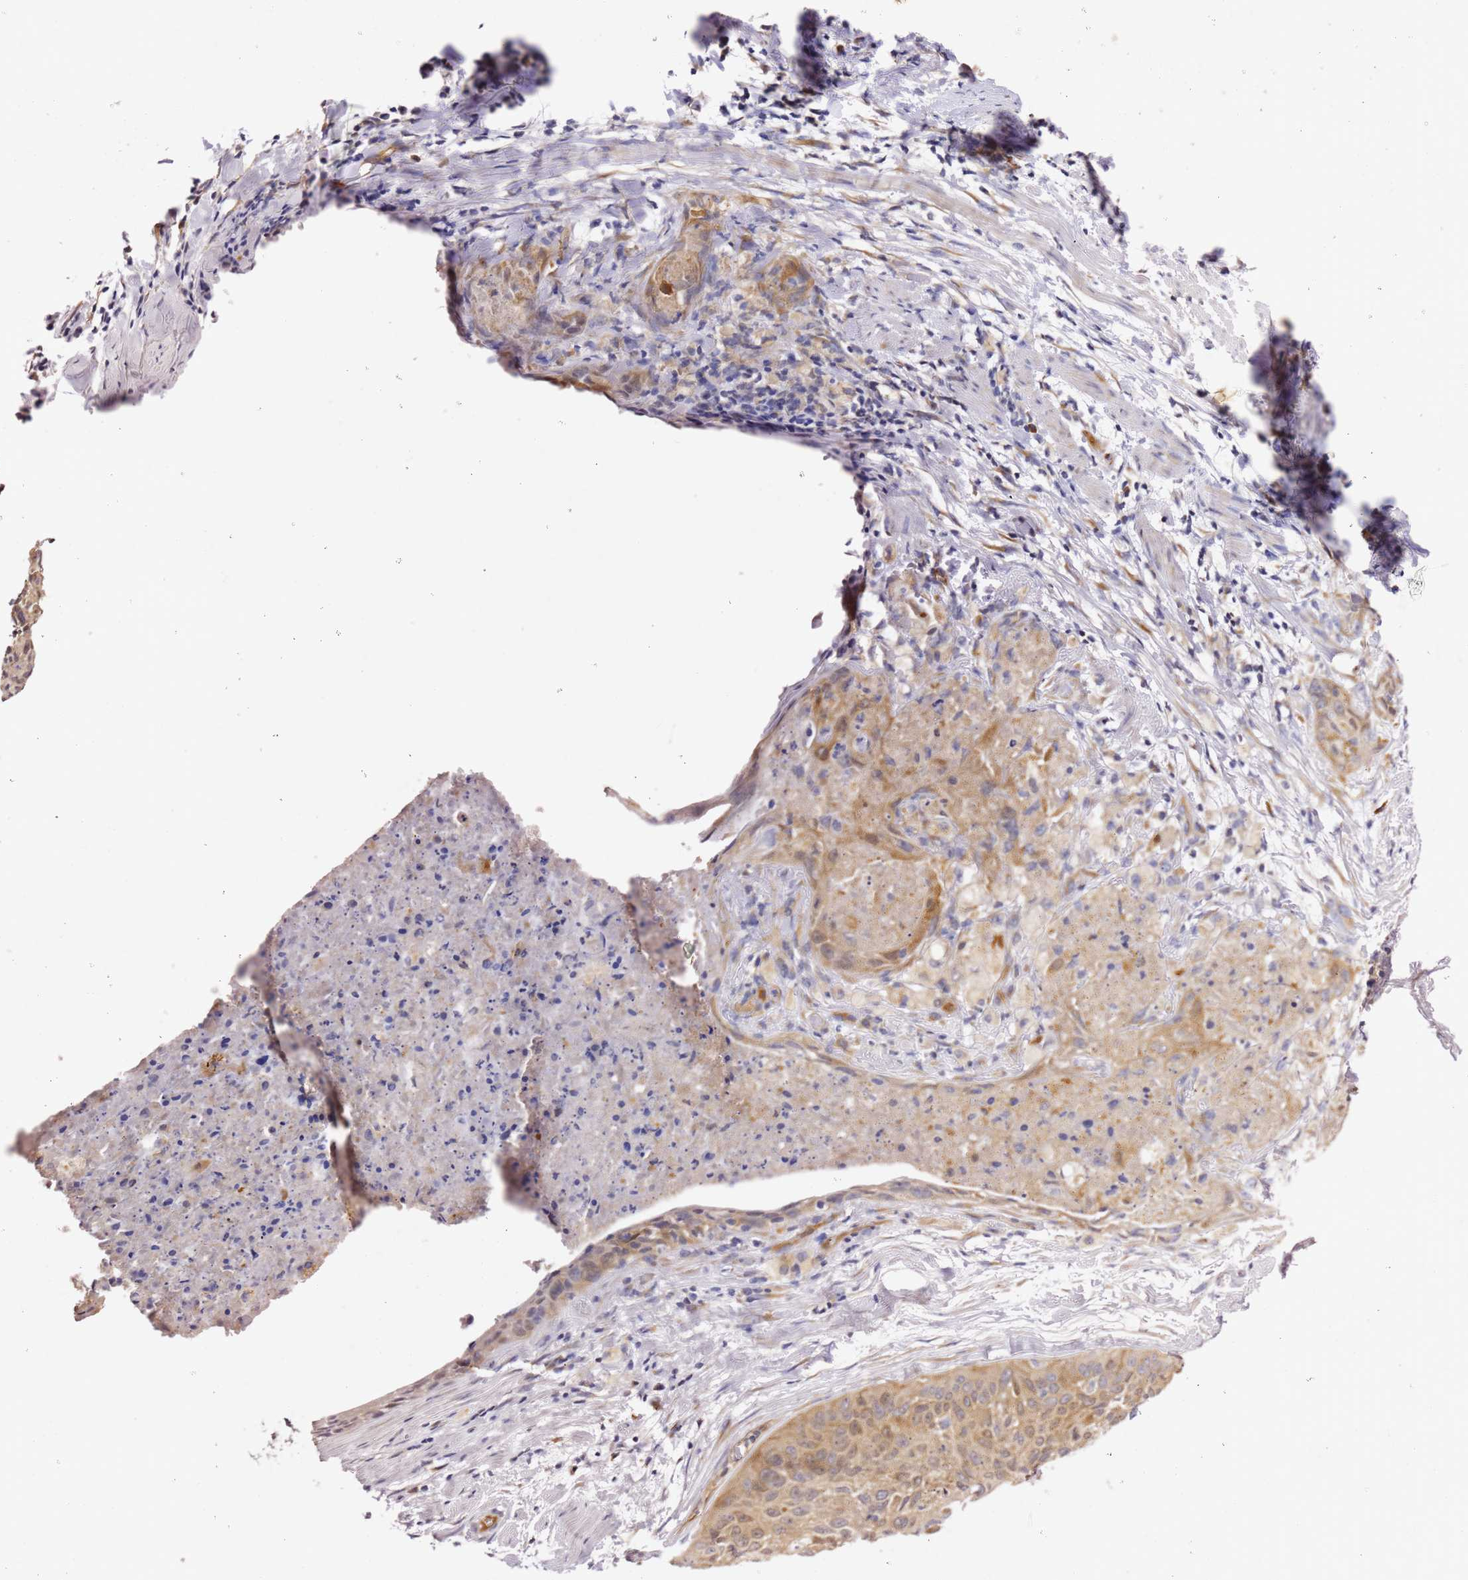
{"staining": {"intensity": "moderate", "quantity": ">75%", "location": "cytoplasmic/membranous"}, "tissue": "cervical cancer", "cell_type": "Tumor cells", "image_type": "cancer", "snomed": [{"axis": "morphology", "description": "Squamous cell carcinoma, NOS"}, {"axis": "topography", "description": "Cervix"}], "caption": "Protein positivity by immunohistochemistry (IHC) displays moderate cytoplasmic/membranous staining in approximately >75% of tumor cells in squamous cell carcinoma (cervical).", "gene": "KIF7", "patient": {"sex": "female", "age": 55}}